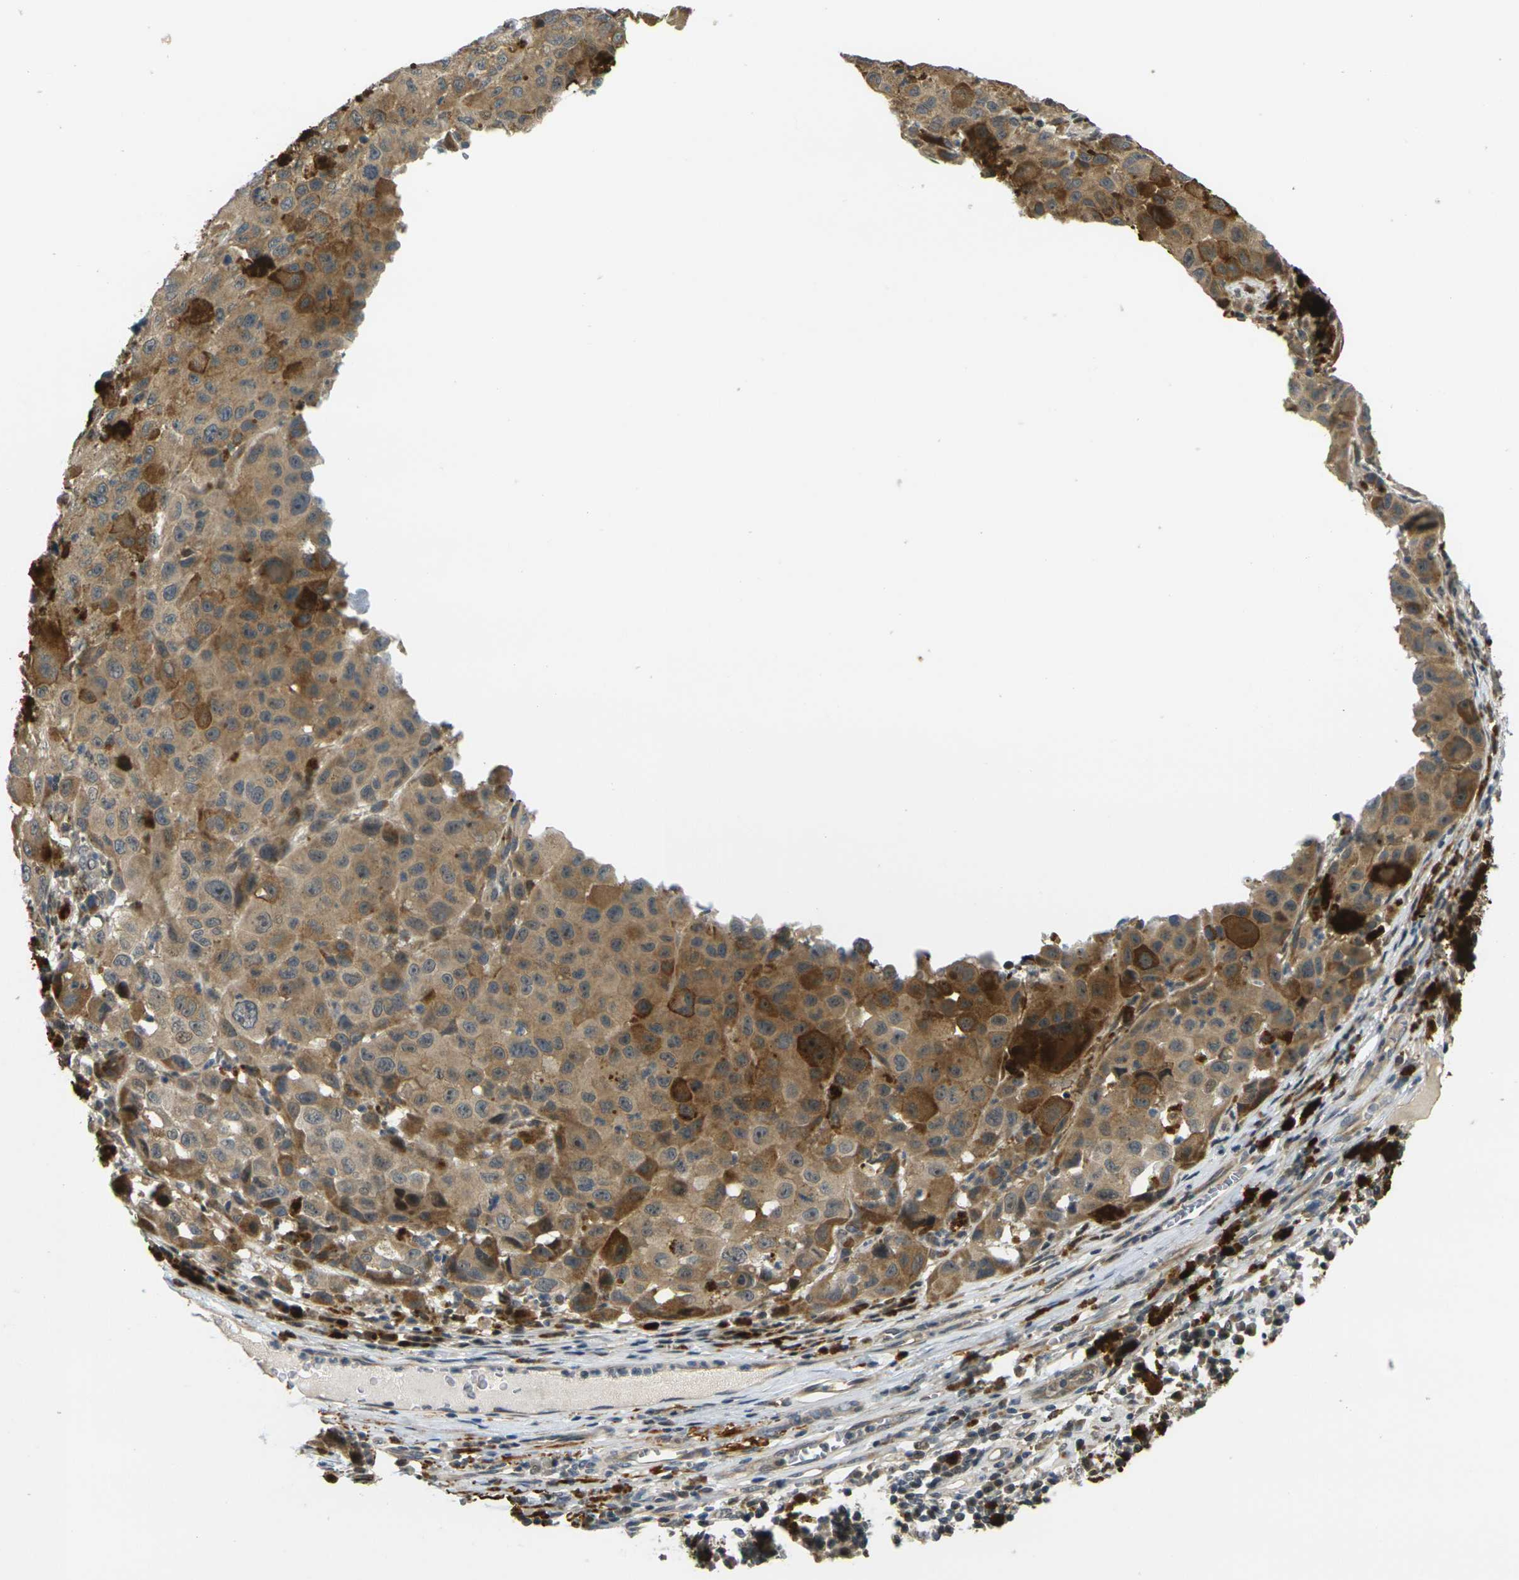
{"staining": {"intensity": "moderate", "quantity": ">75%", "location": "cytoplasmic/membranous"}, "tissue": "melanoma", "cell_type": "Tumor cells", "image_type": "cancer", "snomed": [{"axis": "morphology", "description": "Malignant melanoma, NOS"}, {"axis": "topography", "description": "Skin"}], "caption": "The micrograph demonstrates immunohistochemical staining of malignant melanoma. There is moderate cytoplasmic/membranous staining is seen in approximately >75% of tumor cells. (DAB = brown stain, brightfield microscopy at high magnification).", "gene": "KLHL8", "patient": {"sex": "female", "age": 46}}